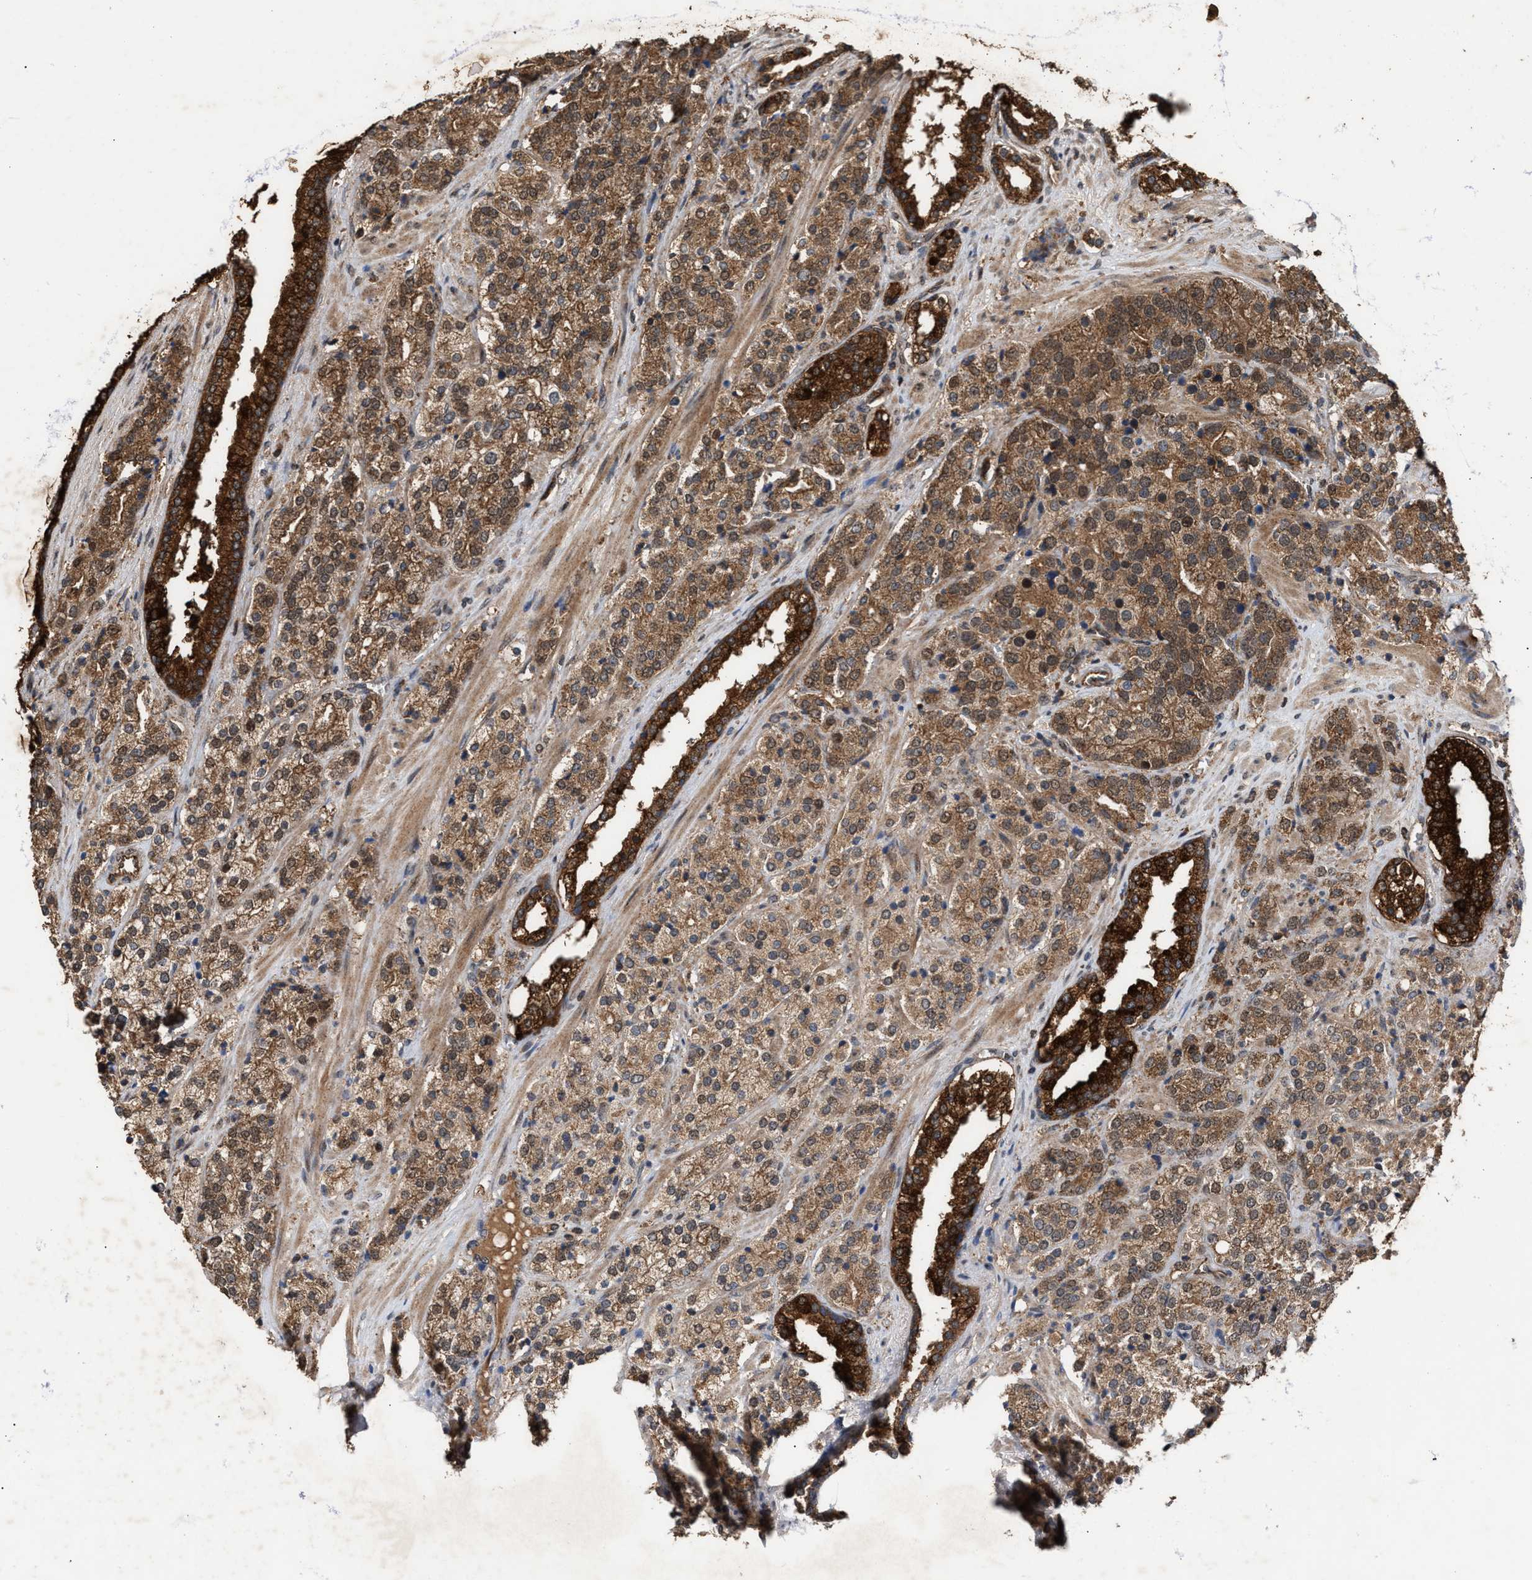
{"staining": {"intensity": "moderate", "quantity": ">75%", "location": "cytoplasmic/membranous"}, "tissue": "prostate cancer", "cell_type": "Tumor cells", "image_type": "cancer", "snomed": [{"axis": "morphology", "description": "Adenocarcinoma, High grade"}, {"axis": "topography", "description": "Prostate"}], "caption": "Prostate cancer stained with a protein marker exhibits moderate staining in tumor cells.", "gene": "ZNHIT6", "patient": {"sex": "male", "age": 71}}